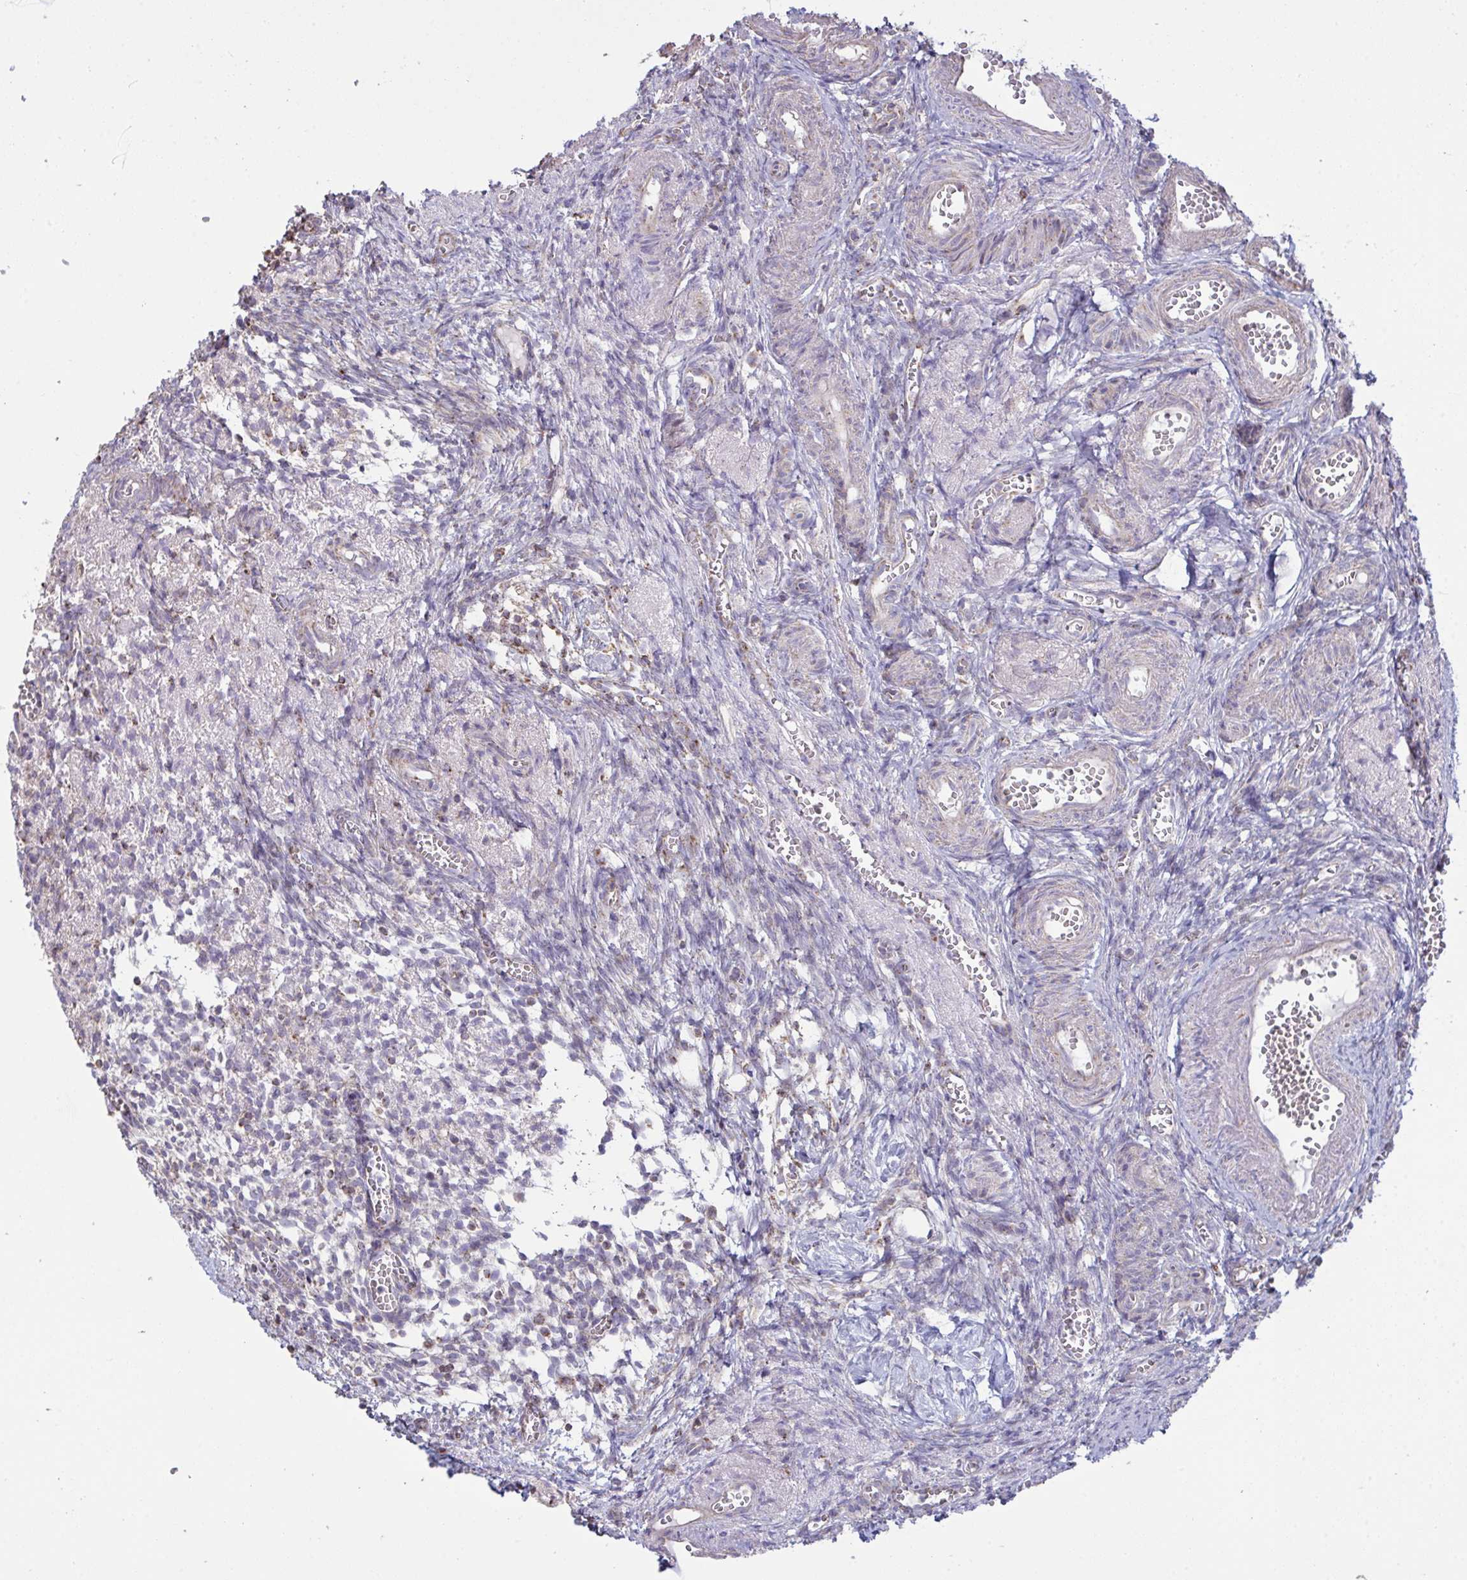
{"staining": {"intensity": "strong", "quantity": ">75%", "location": "cytoplasmic/membranous"}, "tissue": "ovary", "cell_type": "Follicle cells", "image_type": "normal", "snomed": [{"axis": "morphology", "description": "Normal tissue, NOS"}, {"axis": "topography", "description": "Ovary"}], "caption": "A brown stain shows strong cytoplasmic/membranous positivity of a protein in follicle cells of benign ovary.", "gene": "MICOS10", "patient": {"sex": "female", "age": 41}}